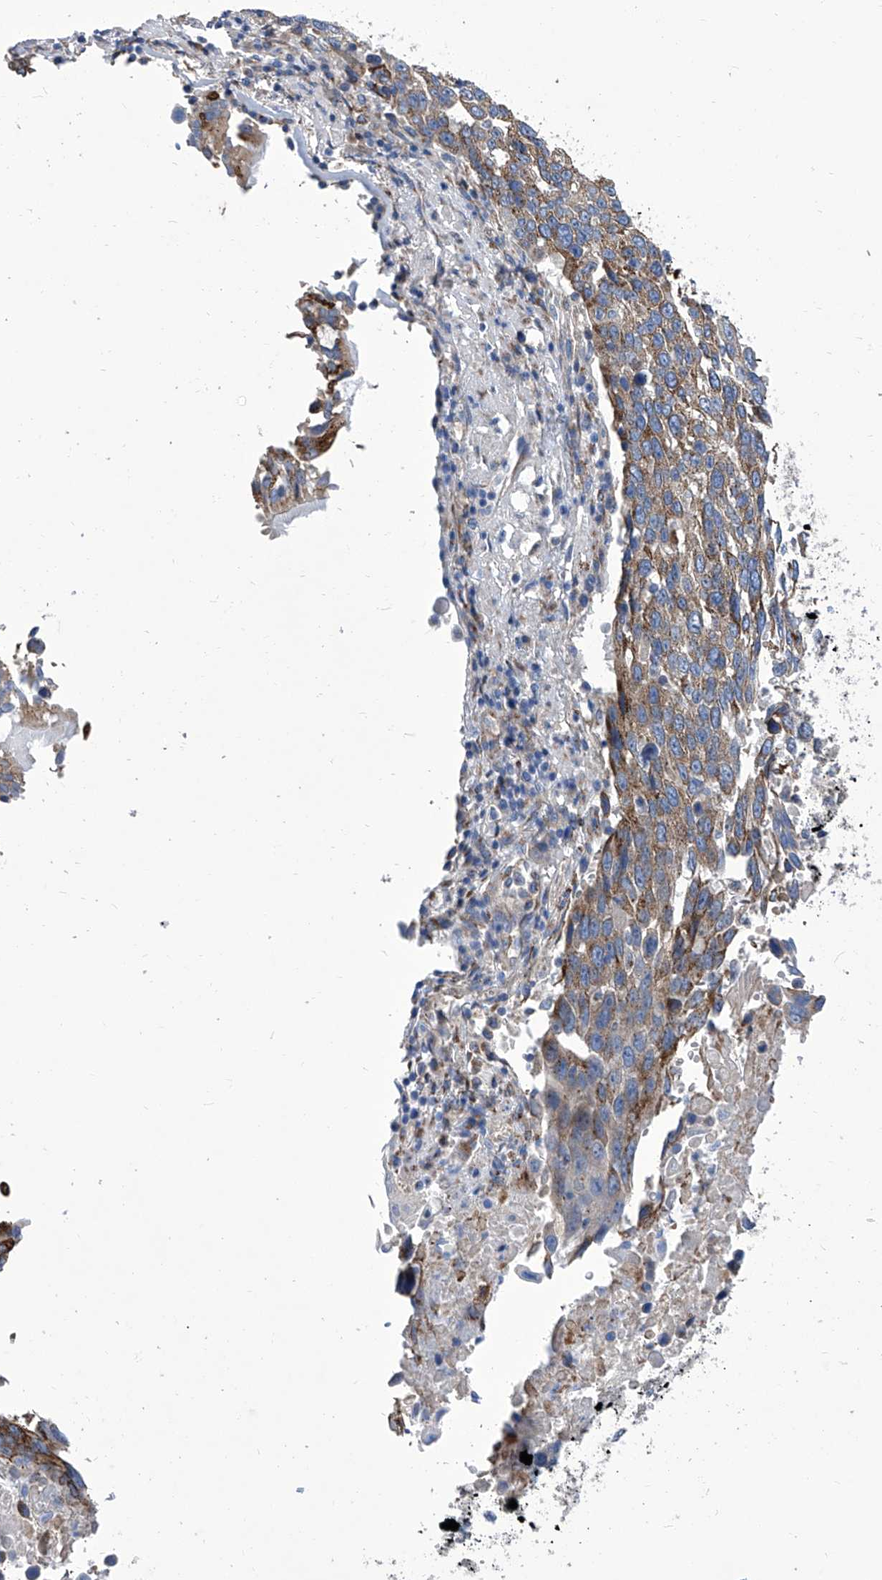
{"staining": {"intensity": "moderate", "quantity": ">75%", "location": "cytoplasmic/membranous"}, "tissue": "lung cancer", "cell_type": "Tumor cells", "image_type": "cancer", "snomed": [{"axis": "morphology", "description": "Squamous cell carcinoma, NOS"}, {"axis": "topography", "description": "Lung"}], "caption": "This micrograph displays squamous cell carcinoma (lung) stained with IHC to label a protein in brown. The cytoplasmic/membranous of tumor cells show moderate positivity for the protein. Nuclei are counter-stained blue.", "gene": "TJAP1", "patient": {"sex": "male", "age": 66}}